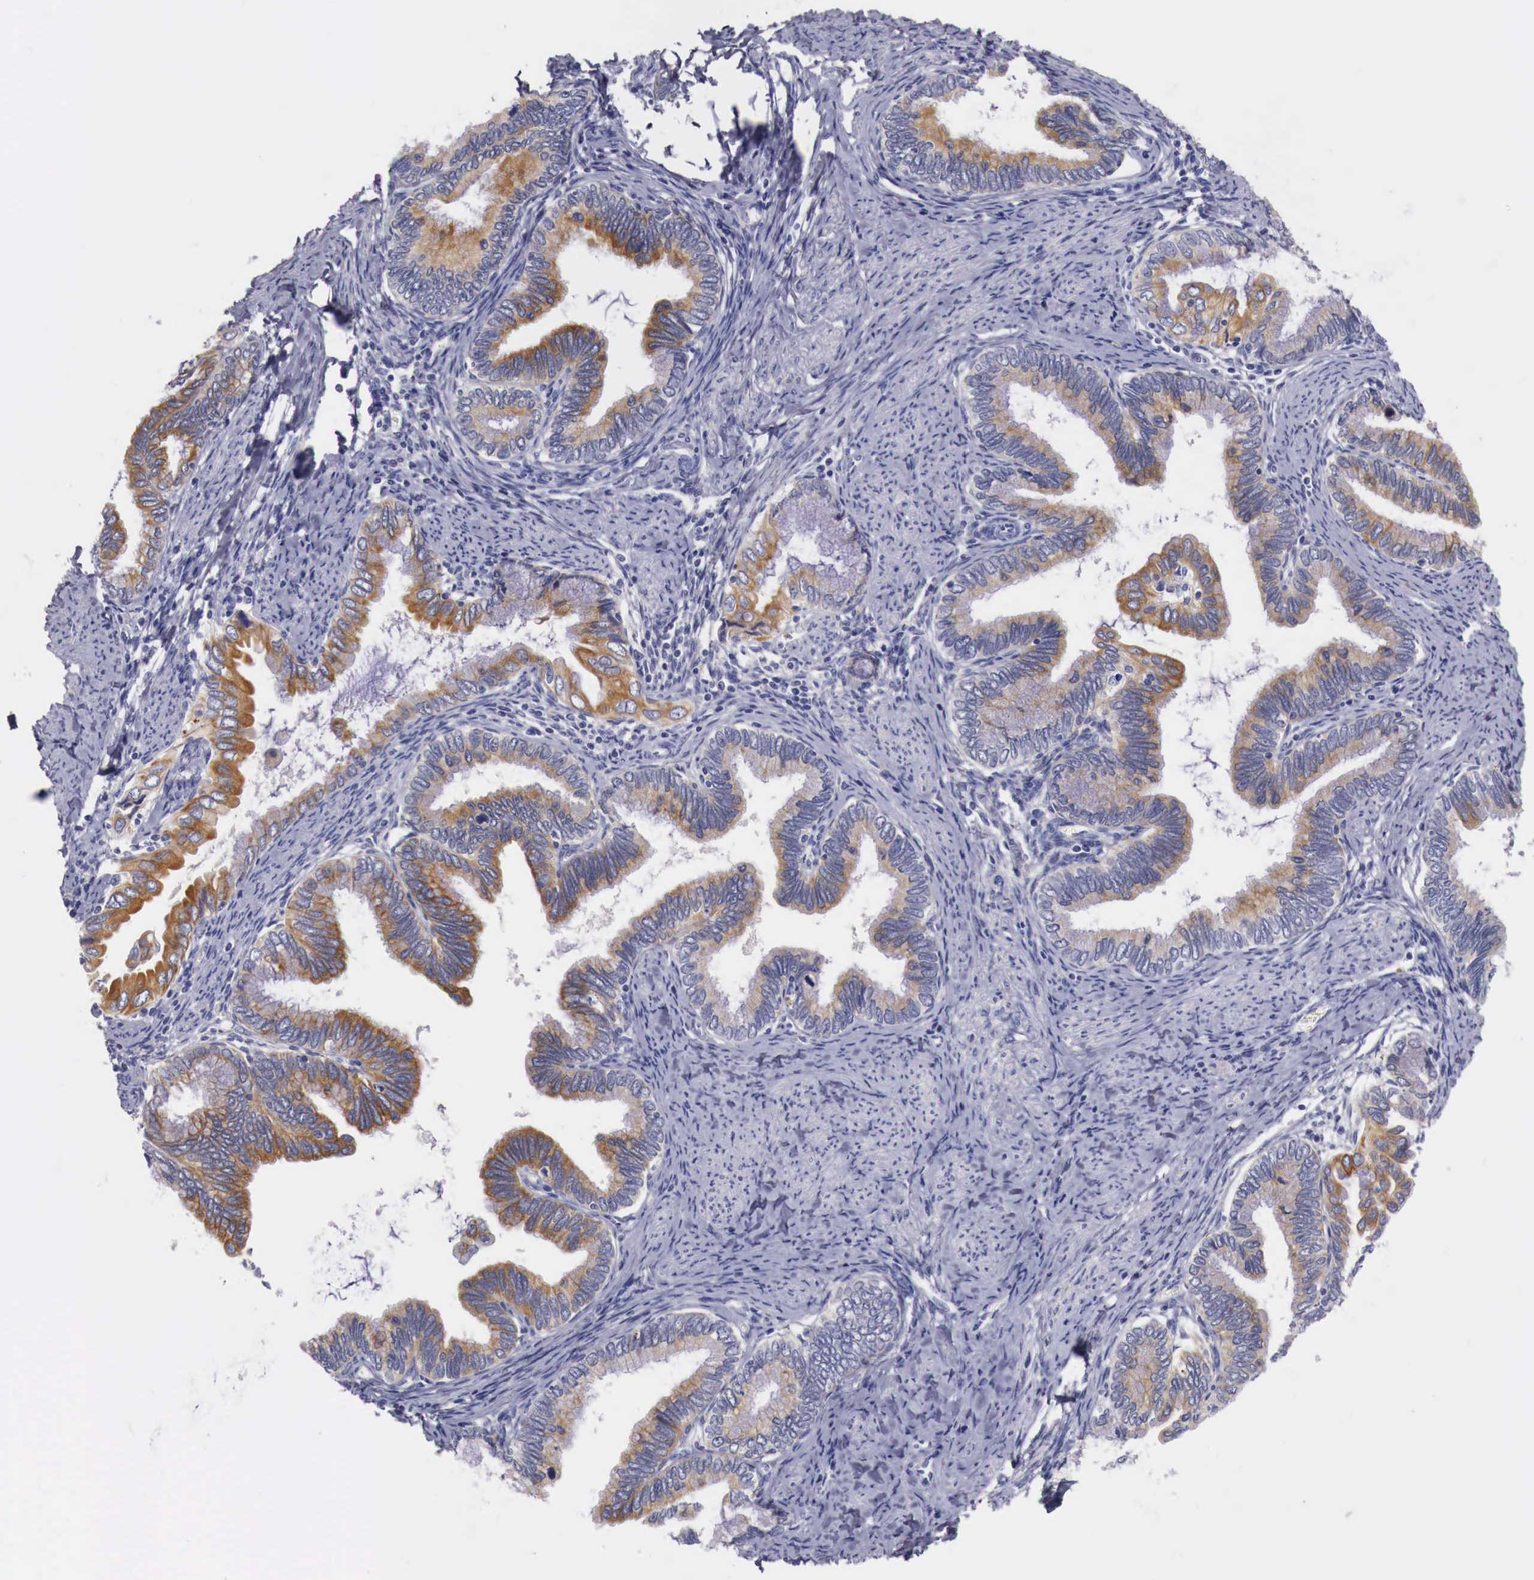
{"staining": {"intensity": "weak", "quantity": ">75%", "location": "cytoplasmic/membranous"}, "tissue": "cervical cancer", "cell_type": "Tumor cells", "image_type": "cancer", "snomed": [{"axis": "morphology", "description": "Adenocarcinoma, NOS"}, {"axis": "topography", "description": "Cervix"}], "caption": "This is an image of IHC staining of cervical adenocarcinoma, which shows weak expression in the cytoplasmic/membranous of tumor cells.", "gene": "NREP", "patient": {"sex": "female", "age": 49}}